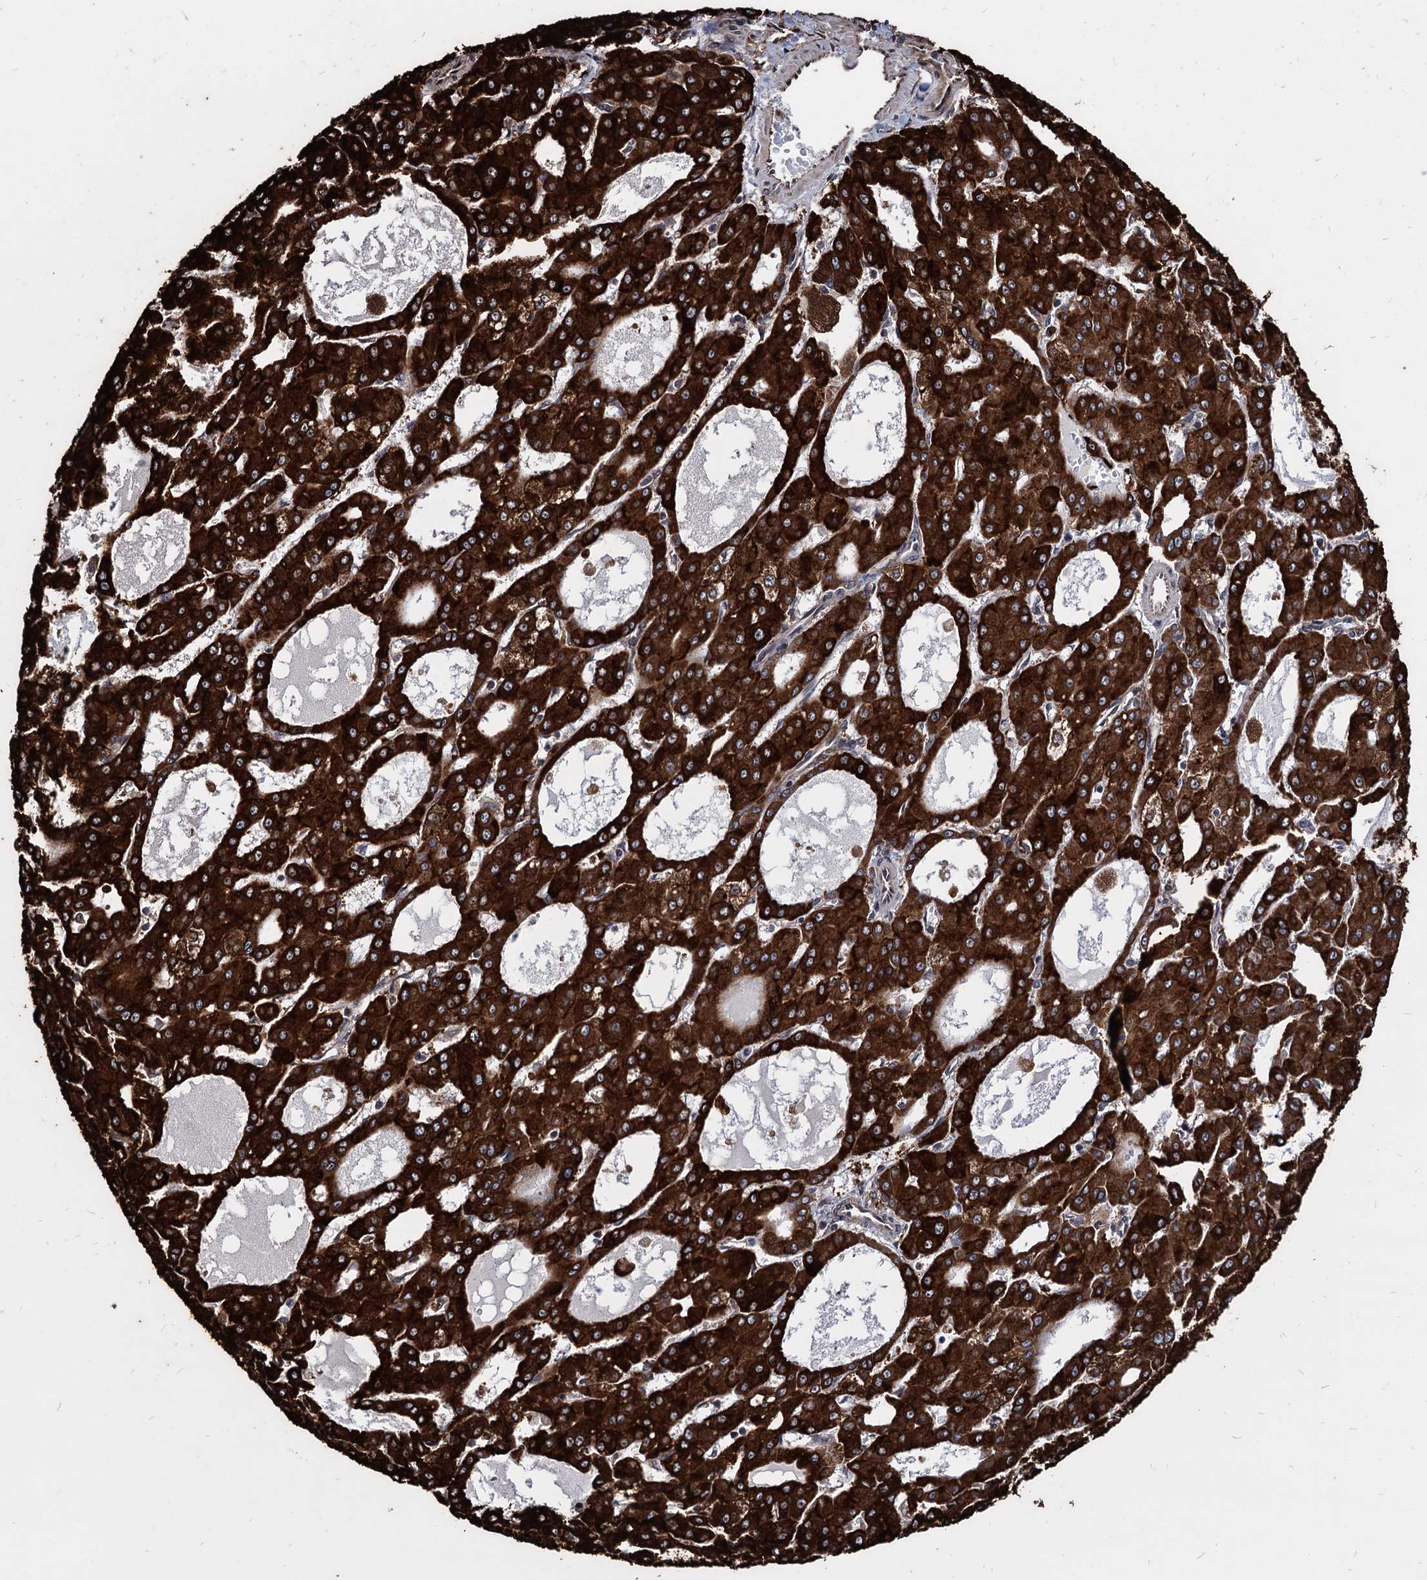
{"staining": {"intensity": "strong", "quantity": ">75%", "location": "cytoplasmic/membranous"}, "tissue": "liver cancer", "cell_type": "Tumor cells", "image_type": "cancer", "snomed": [{"axis": "morphology", "description": "Carcinoma, Hepatocellular, NOS"}, {"axis": "topography", "description": "Liver"}], "caption": "High-power microscopy captured an IHC histopathology image of liver cancer (hepatocellular carcinoma), revealing strong cytoplasmic/membranous positivity in about >75% of tumor cells.", "gene": "ANKRD12", "patient": {"sex": "male", "age": 47}}